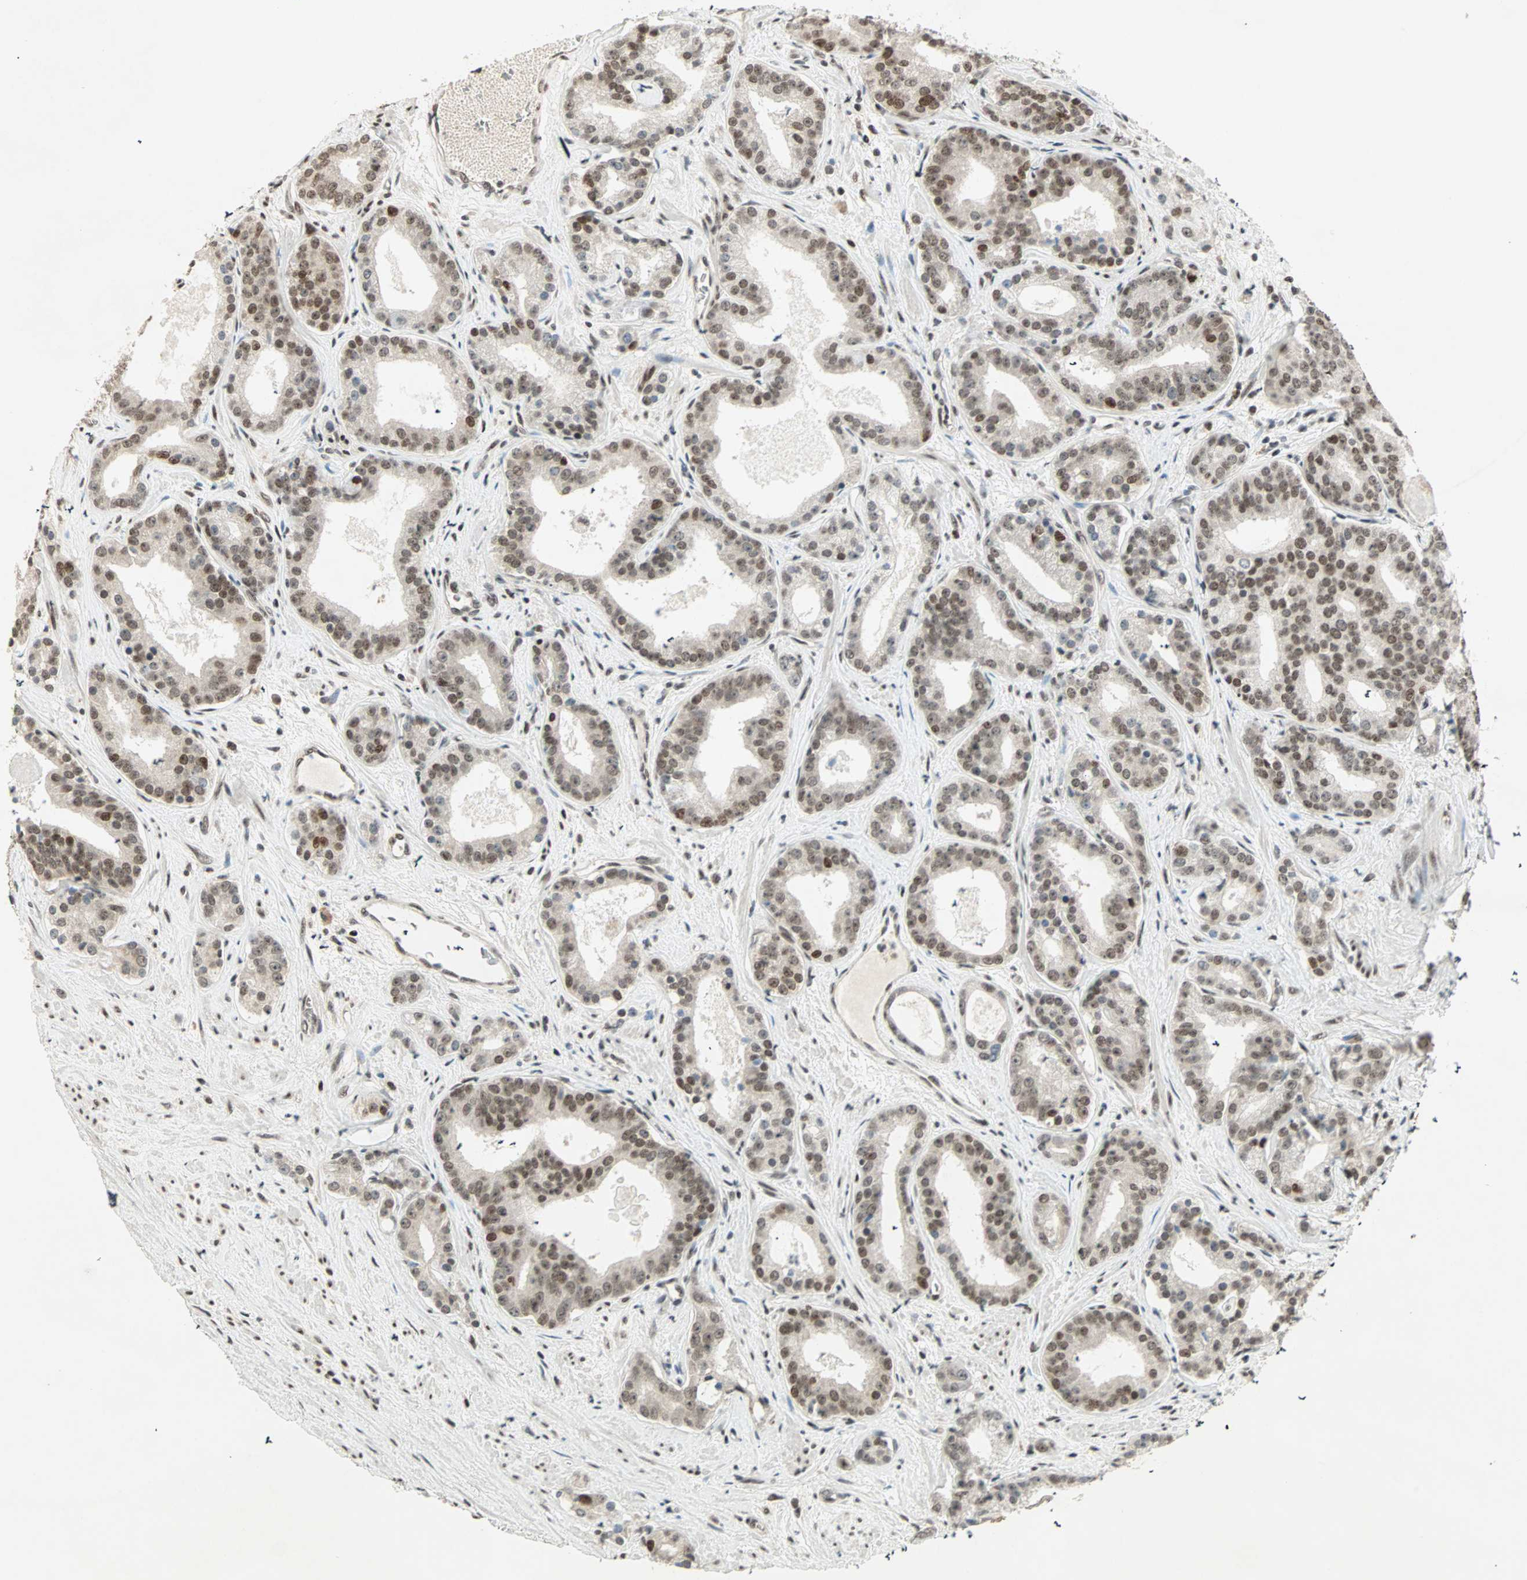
{"staining": {"intensity": "moderate", "quantity": ">75%", "location": "nuclear"}, "tissue": "prostate cancer", "cell_type": "Tumor cells", "image_type": "cancer", "snomed": [{"axis": "morphology", "description": "Adenocarcinoma, Low grade"}, {"axis": "topography", "description": "Prostate"}], "caption": "About >75% of tumor cells in prostate cancer (adenocarcinoma (low-grade)) reveal moderate nuclear protein staining as visualized by brown immunohistochemical staining.", "gene": "MDC1", "patient": {"sex": "male", "age": 63}}